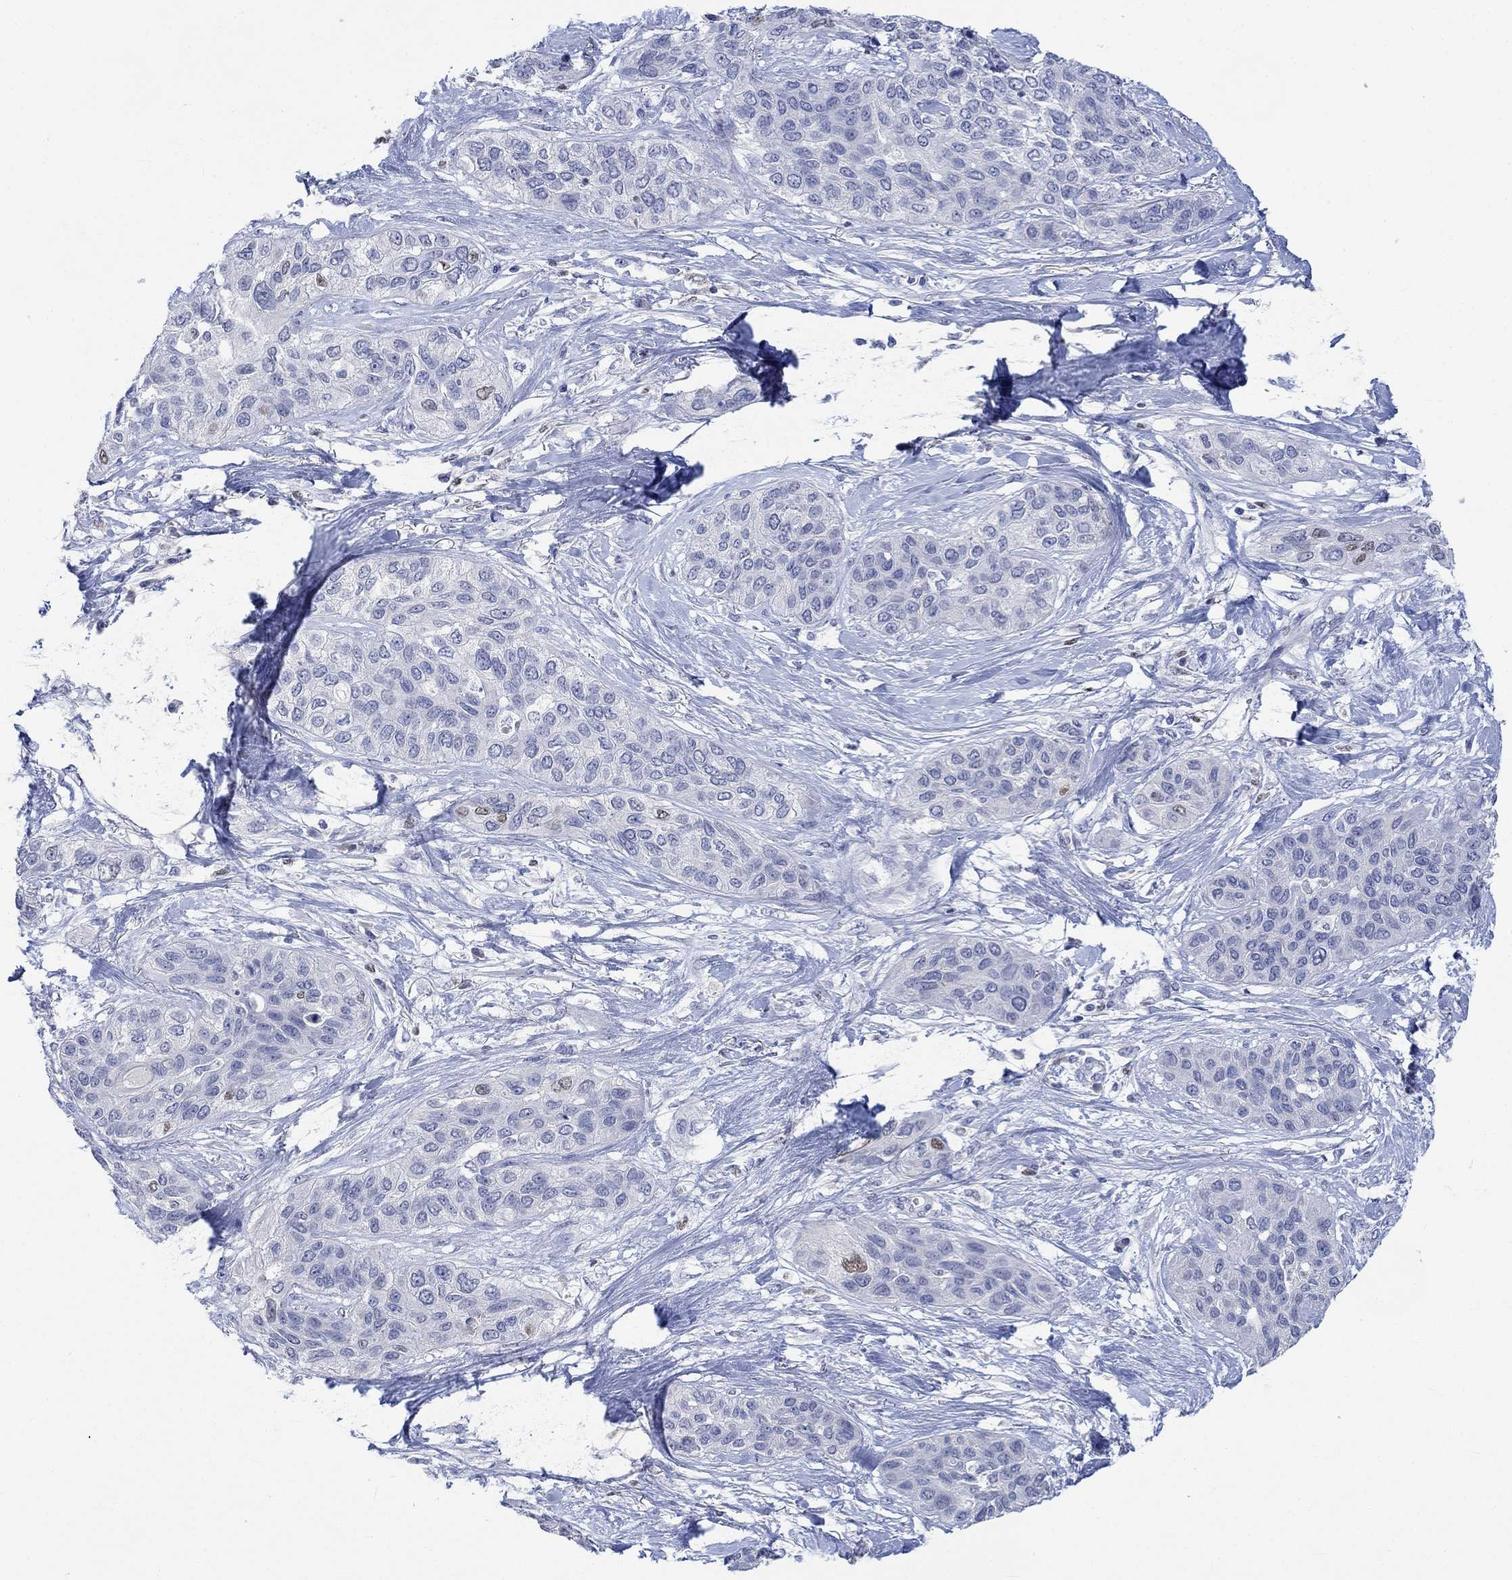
{"staining": {"intensity": "weak", "quantity": "<25%", "location": "nuclear"}, "tissue": "lung cancer", "cell_type": "Tumor cells", "image_type": "cancer", "snomed": [{"axis": "morphology", "description": "Squamous cell carcinoma, NOS"}, {"axis": "topography", "description": "Lung"}], "caption": "Immunohistochemical staining of human squamous cell carcinoma (lung) displays no significant positivity in tumor cells.", "gene": "DLK1", "patient": {"sex": "female", "age": 70}}